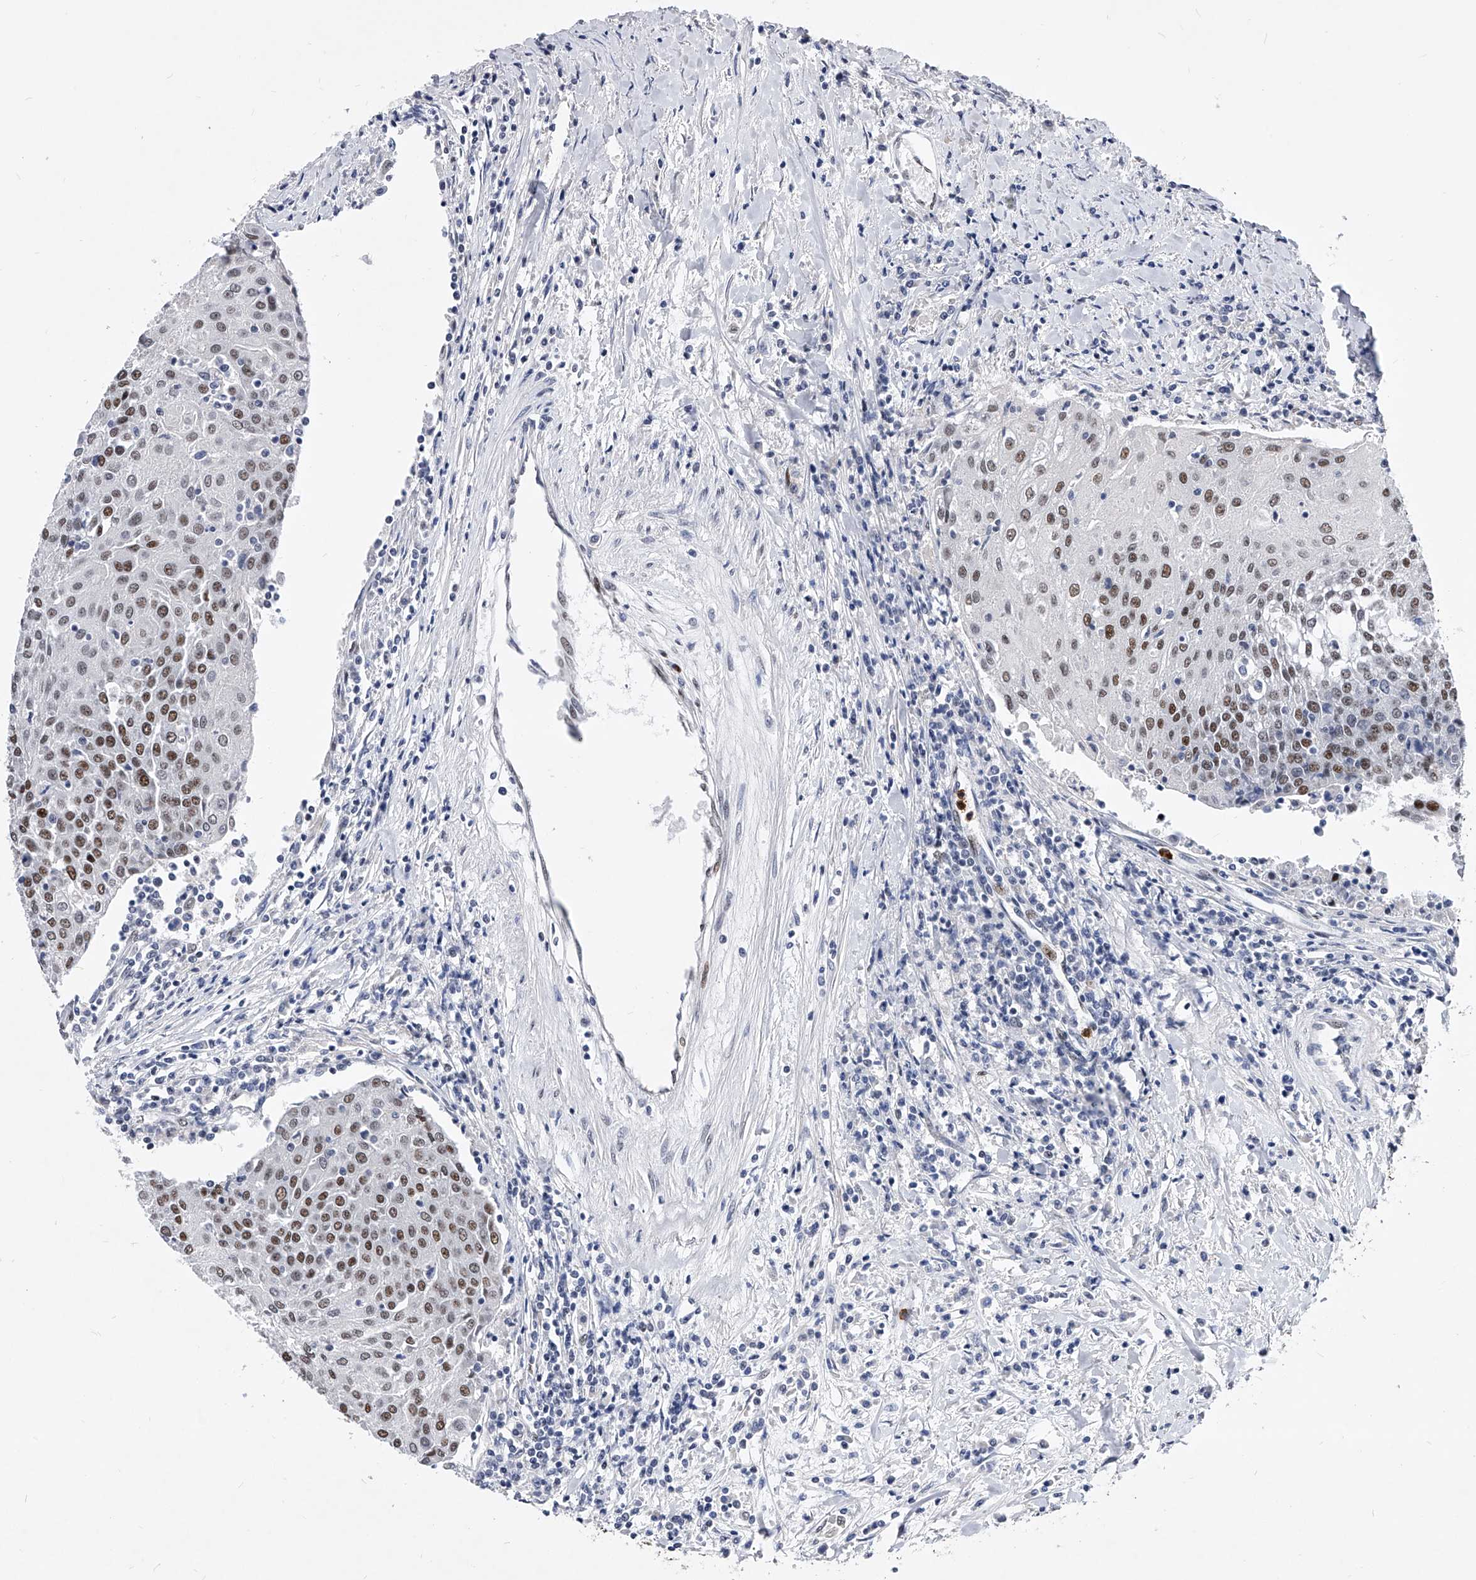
{"staining": {"intensity": "moderate", "quantity": ">75%", "location": "nuclear"}, "tissue": "urothelial cancer", "cell_type": "Tumor cells", "image_type": "cancer", "snomed": [{"axis": "morphology", "description": "Urothelial carcinoma, High grade"}, {"axis": "topography", "description": "Urinary bladder"}], "caption": "There is medium levels of moderate nuclear positivity in tumor cells of urothelial cancer, as demonstrated by immunohistochemical staining (brown color).", "gene": "TESK2", "patient": {"sex": "female", "age": 85}}